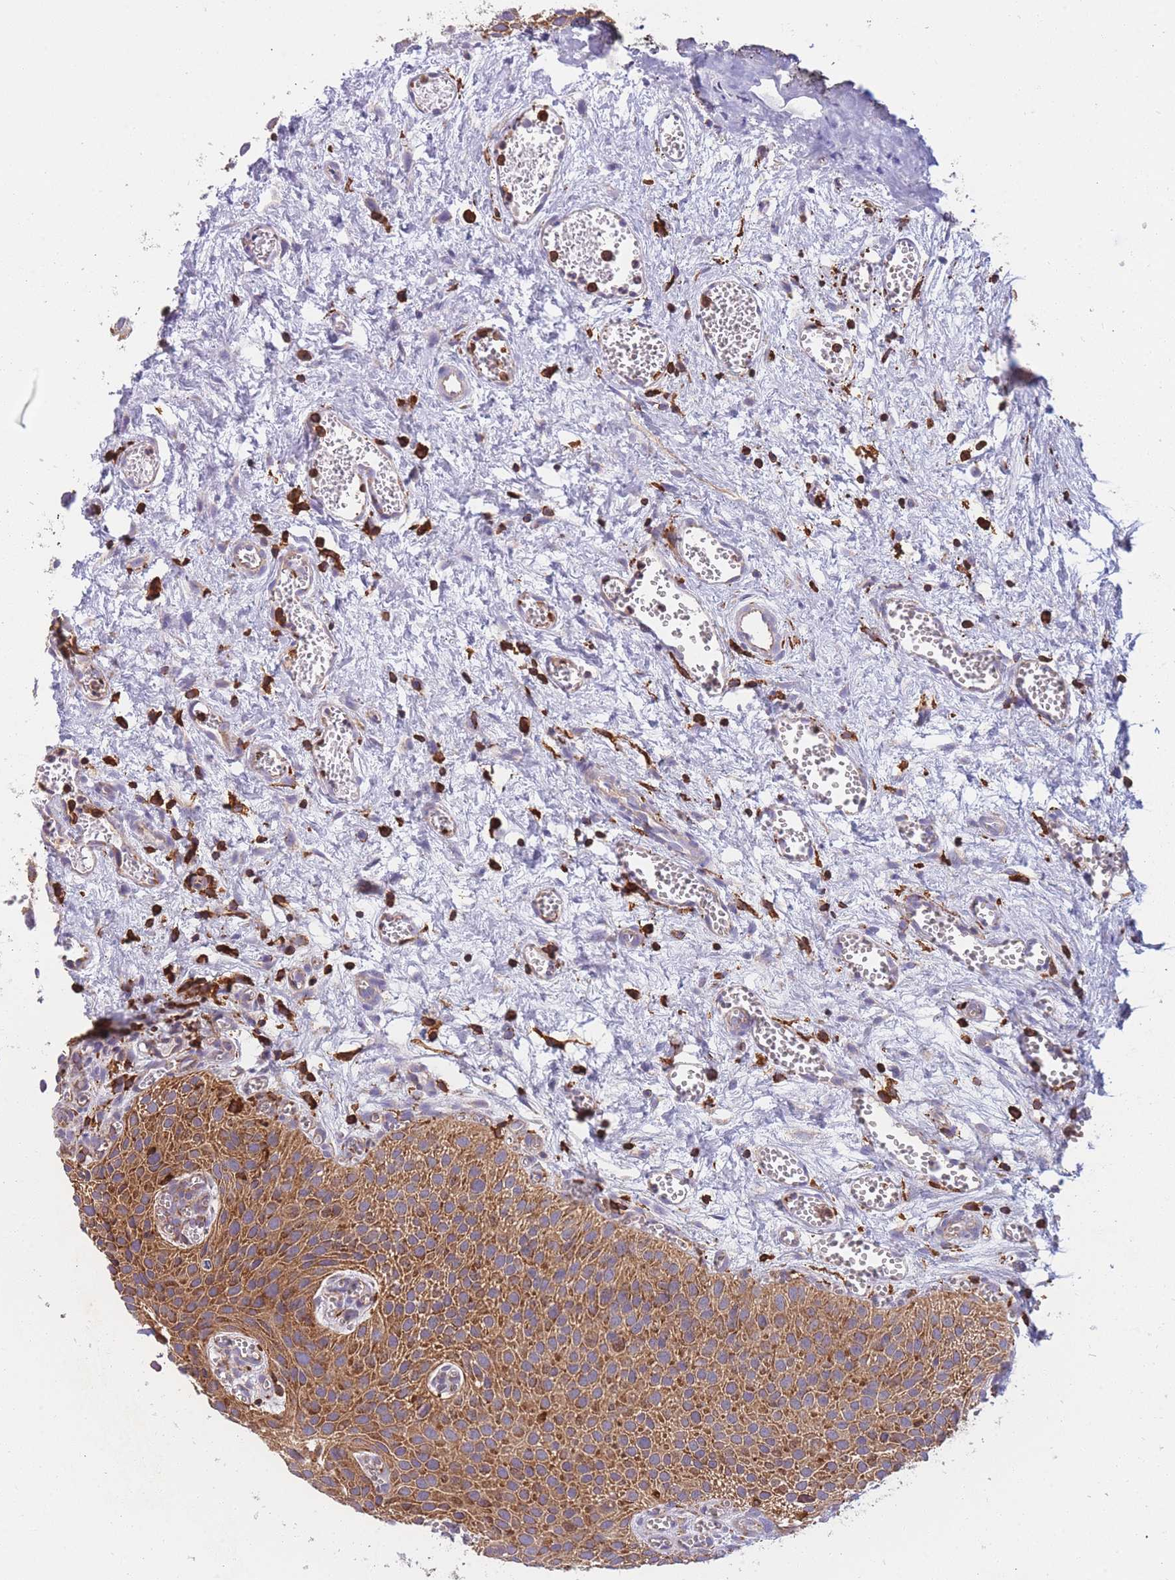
{"staining": {"intensity": "moderate", "quantity": ">75%", "location": "cytoplasmic/membranous"}, "tissue": "urothelial cancer", "cell_type": "Tumor cells", "image_type": "cancer", "snomed": [{"axis": "morphology", "description": "Urothelial carcinoma, Low grade"}, {"axis": "topography", "description": "Urinary bladder"}], "caption": "There is medium levels of moderate cytoplasmic/membranous expression in tumor cells of urothelial carcinoma (low-grade), as demonstrated by immunohistochemical staining (brown color).", "gene": "MRPL54", "patient": {"sex": "male", "age": 88}}